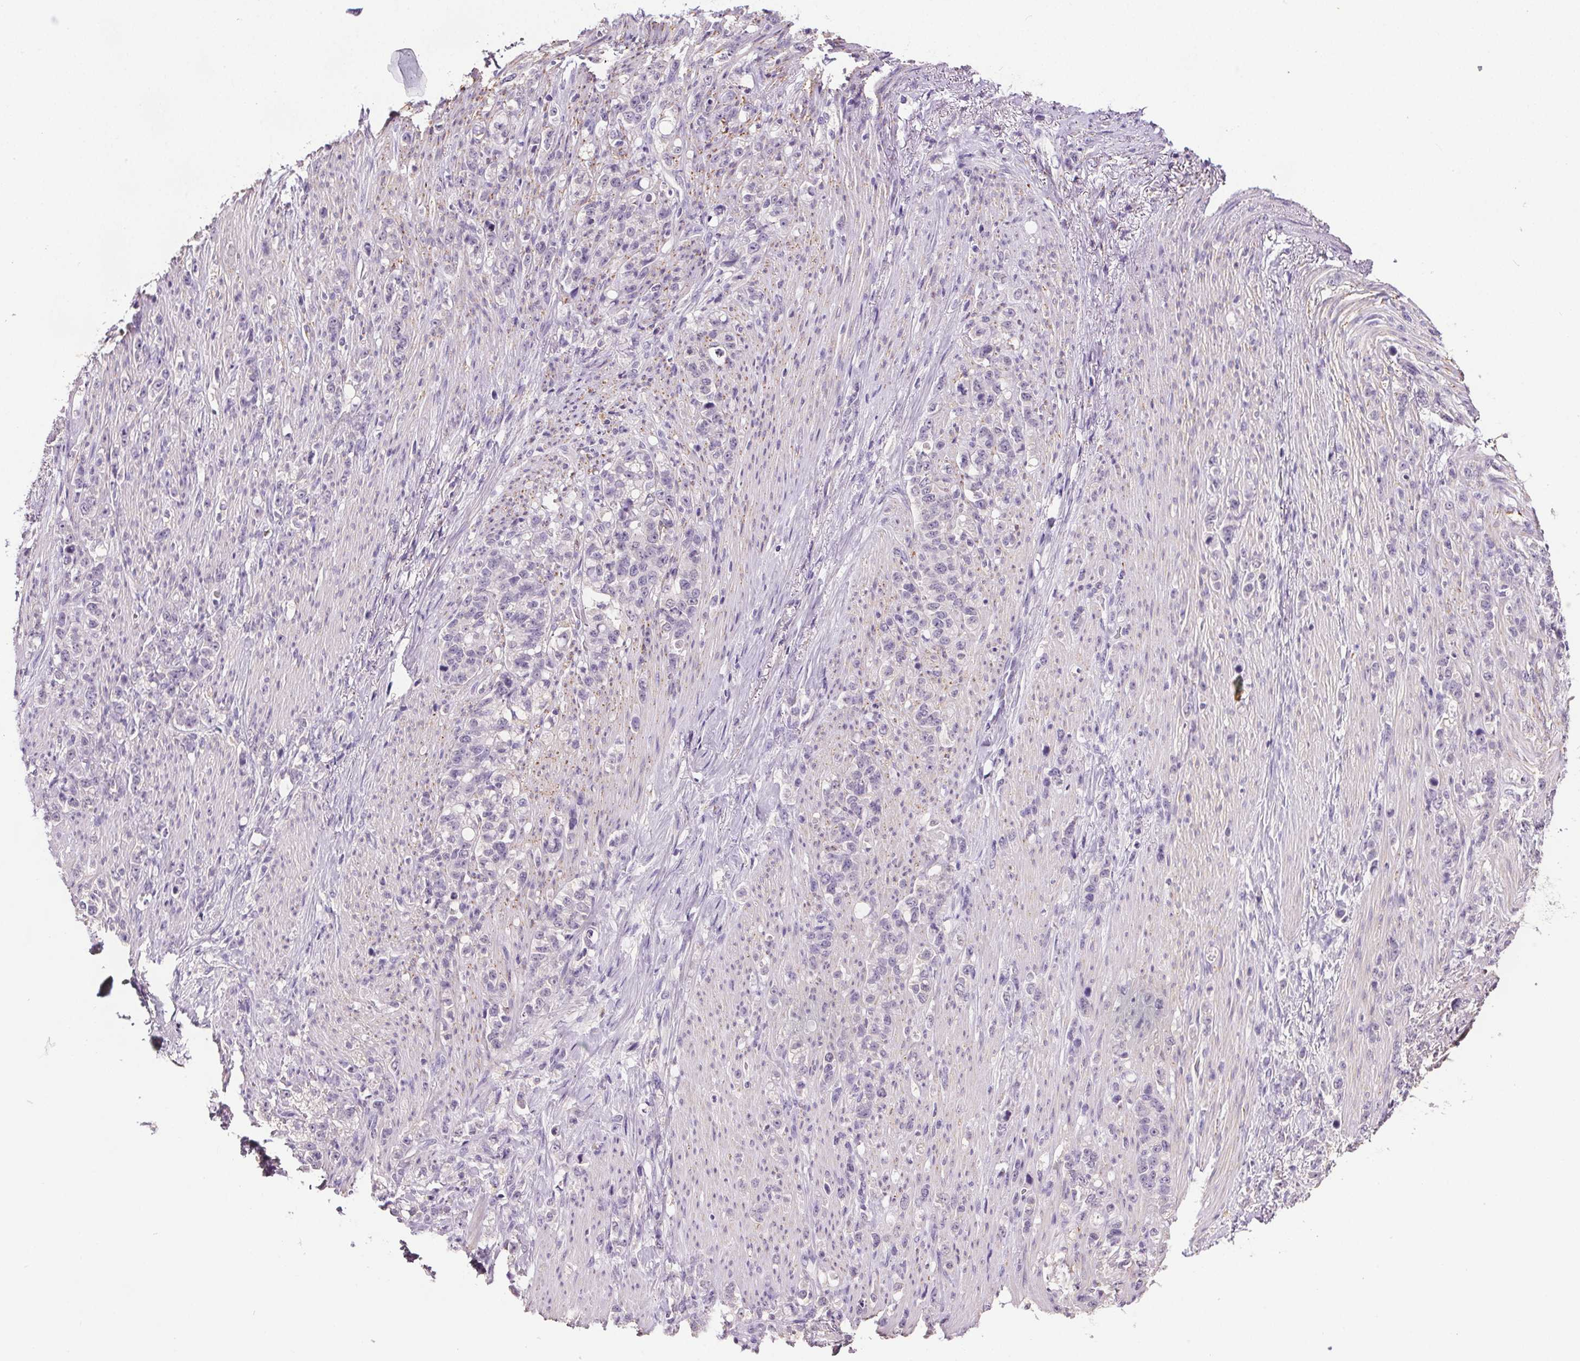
{"staining": {"intensity": "negative", "quantity": "none", "location": "none"}, "tissue": "stomach cancer", "cell_type": "Tumor cells", "image_type": "cancer", "snomed": [{"axis": "morphology", "description": "Adenocarcinoma, NOS"}, {"axis": "topography", "description": "Stomach, lower"}], "caption": "Histopathology image shows no protein expression in tumor cells of adenocarcinoma (stomach) tissue. (DAB (3,3'-diaminobenzidine) immunohistochemistry (IHC) visualized using brightfield microscopy, high magnification).", "gene": "GPIHBP1", "patient": {"sex": "male", "age": 88}}